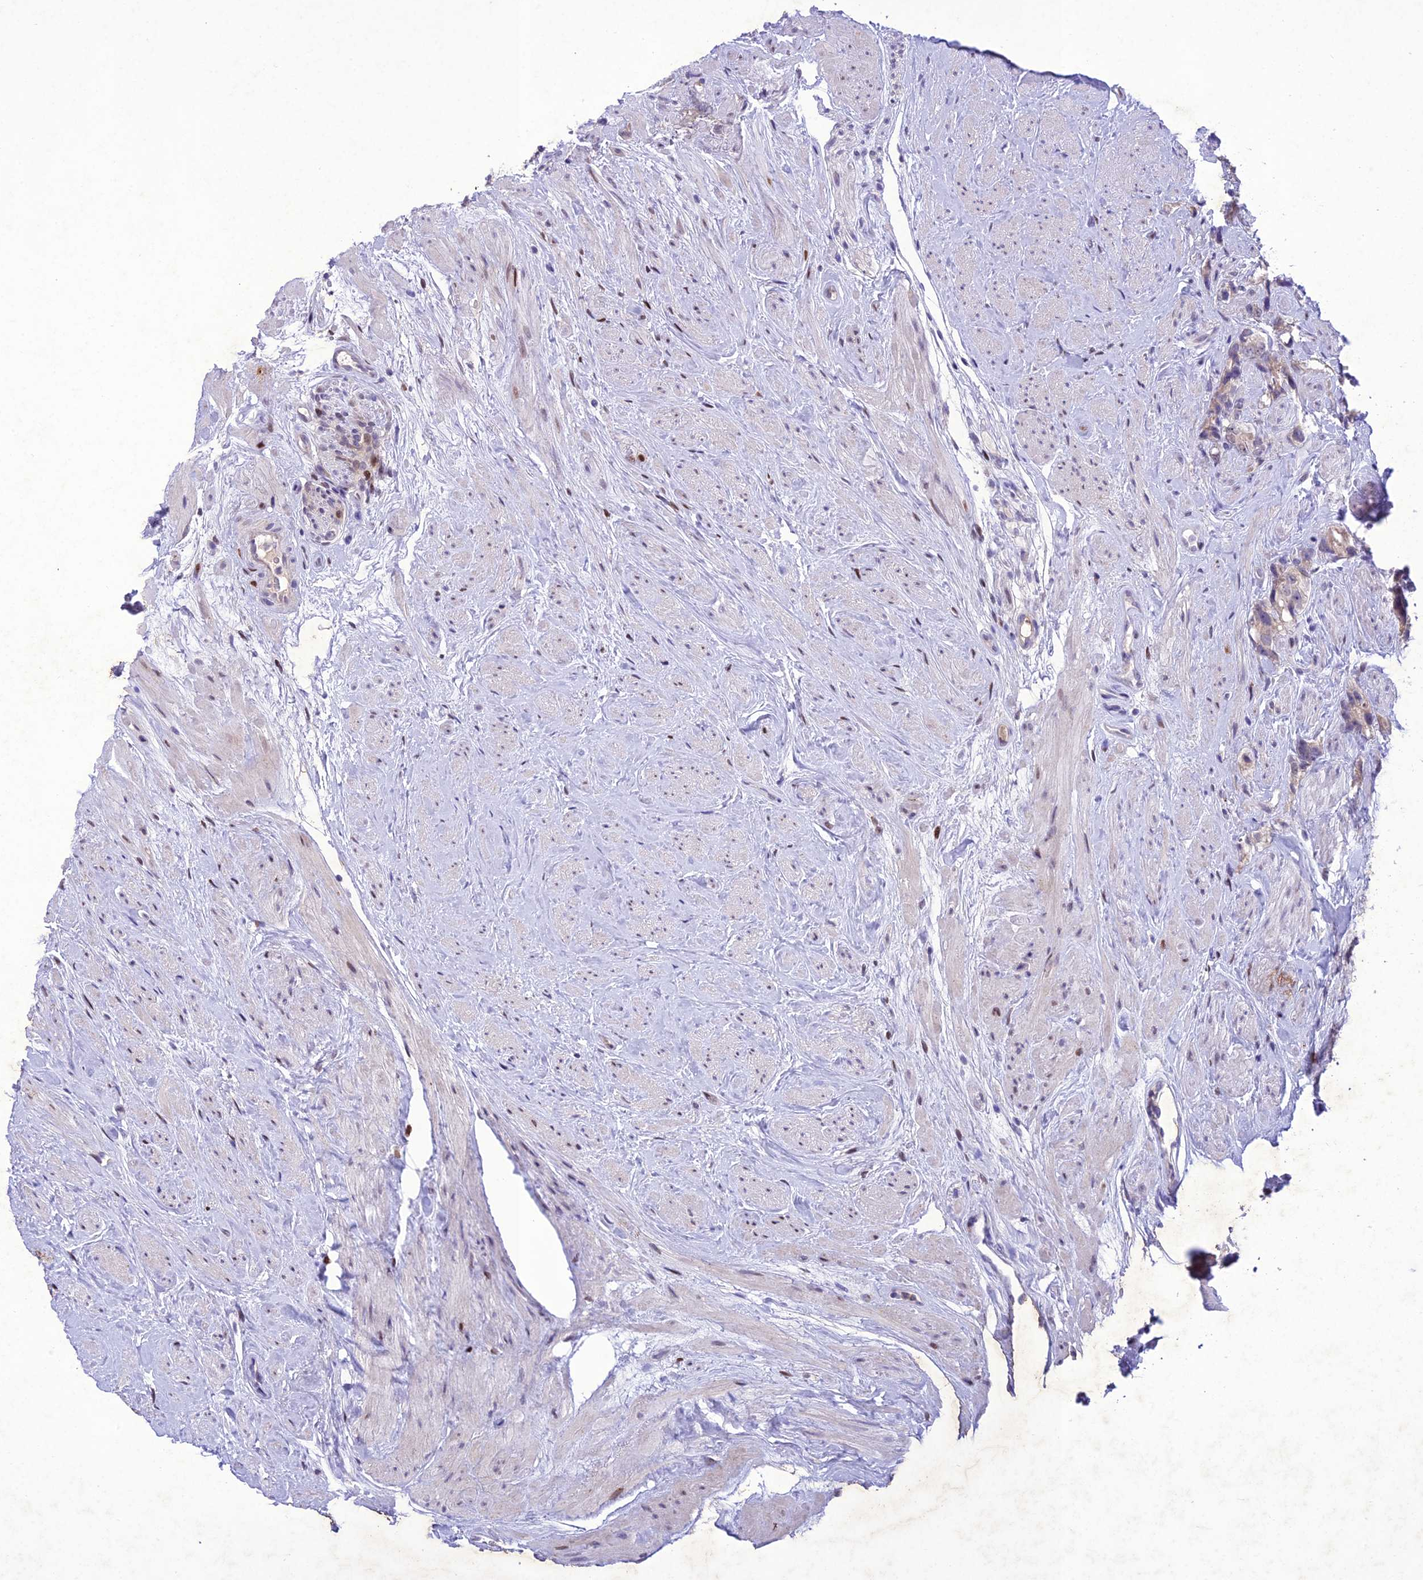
{"staining": {"intensity": "weak", "quantity": "<25%", "location": "cytoplasmic/membranous"}, "tissue": "prostate cancer", "cell_type": "Tumor cells", "image_type": "cancer", "snomed": [{"axis": "morphology", "description": "Adenocarcinoma, NOS"}, {"axis": "topography", "description": "Prostate"}], "caption": "DAB immunohistochemical staining of human prostate cancer displays no significant positivity in tumor cells.", "gene": "ANKRD52", "patient": {"sex": "male", "age": 79}}